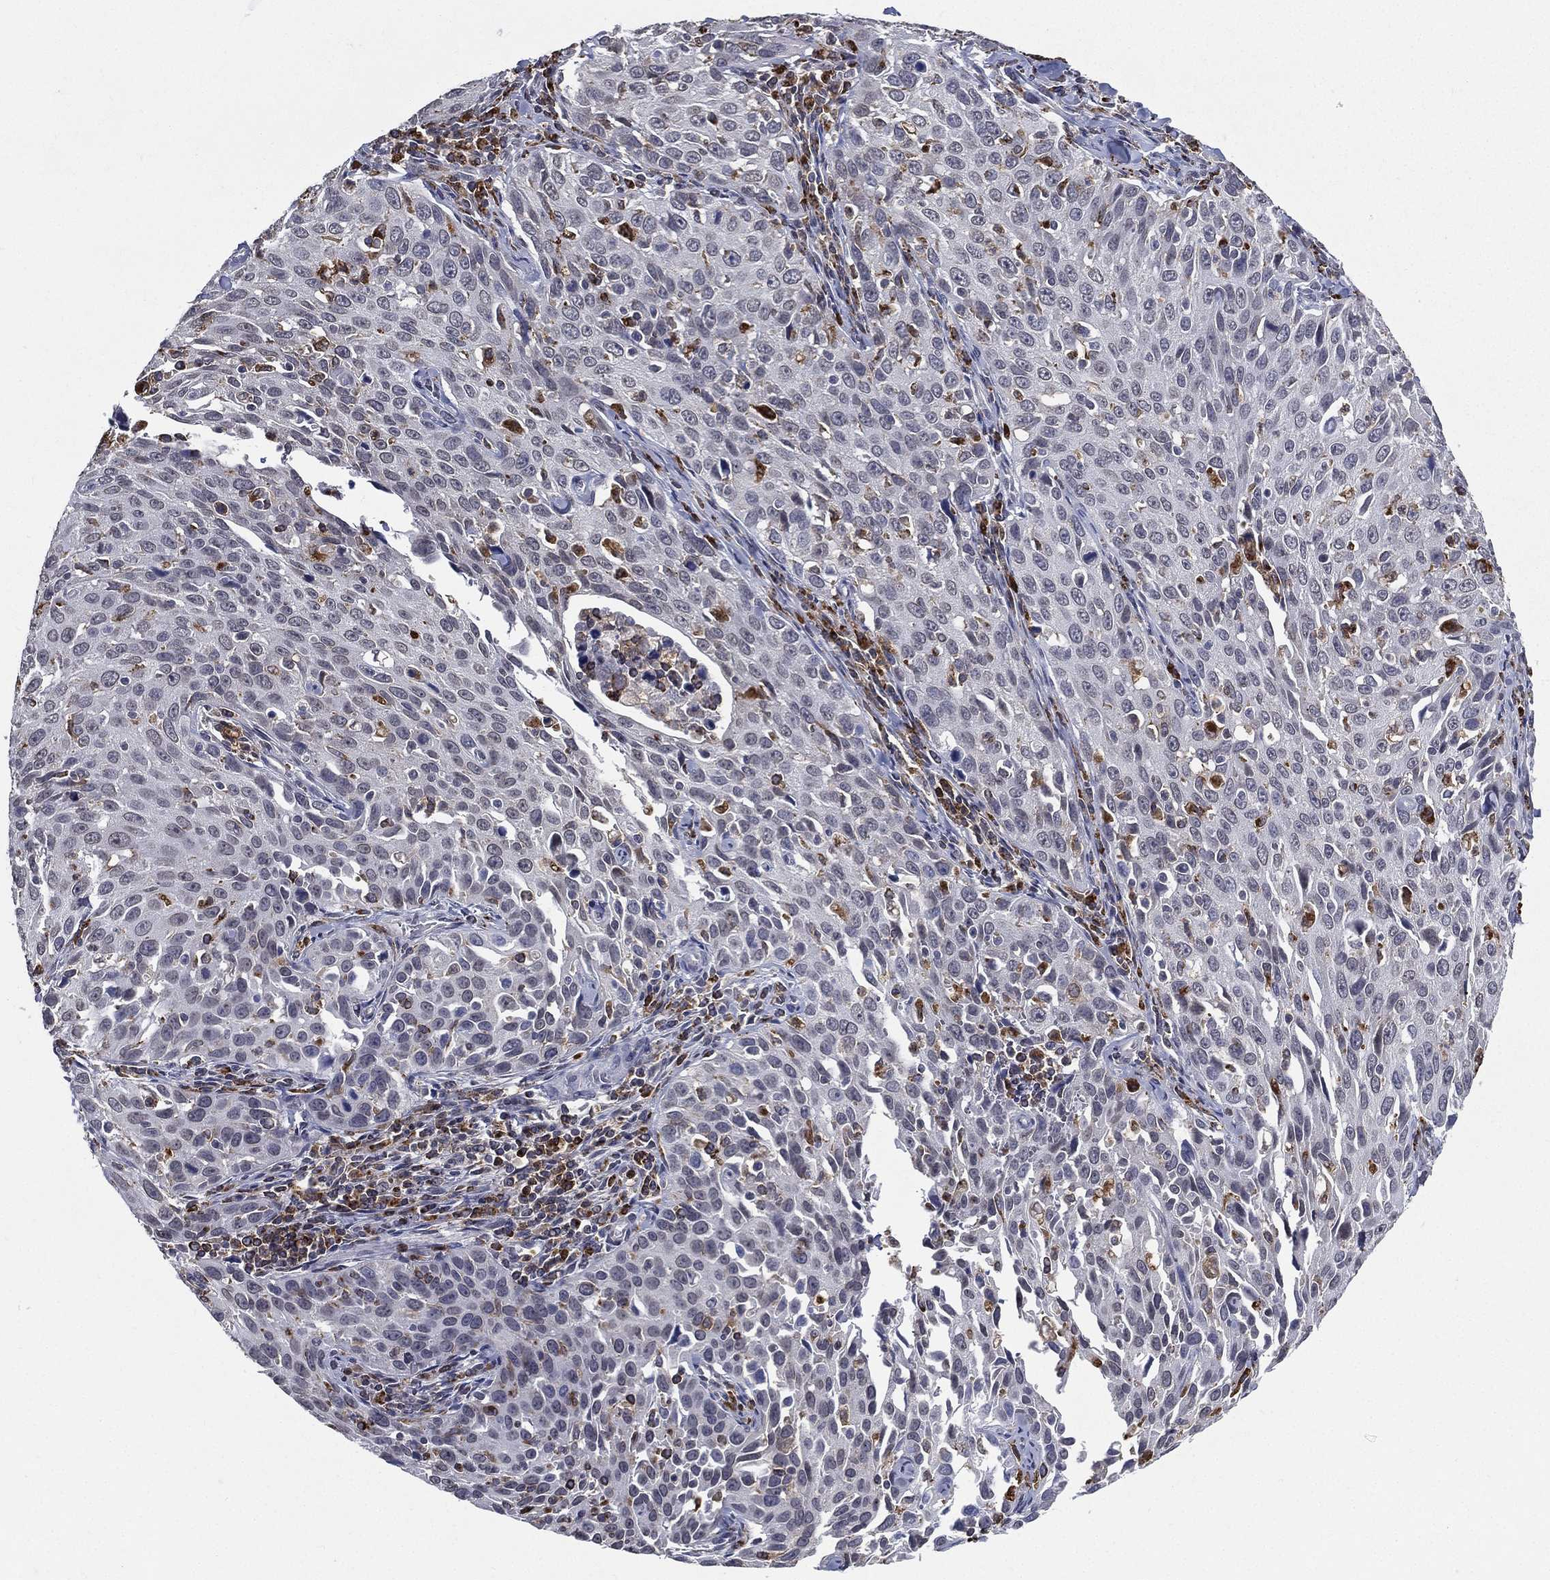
{"staining": {"intensity": "negative", "quantity": "none", "location": "none"}, "tissue": "cervical cancer", "cell_type": "Tumor cells", "image_type": "cancer", "snomed": [{"axis": "morphology", "description": "Squamous cell carcinoma, NOS"}, {"axis": "topography", "description": "Cervix"}], "caption": "The photomicrograph demonstrates no significant expression in tumor cells of cervical cancer. (DAB (3,3'-diaminobenzidine) immunohistochemistry visualized using brightfield microscopy, high magnification).", "gene": "EVI2B", "patient": {"sex": "female", "age": 26}}